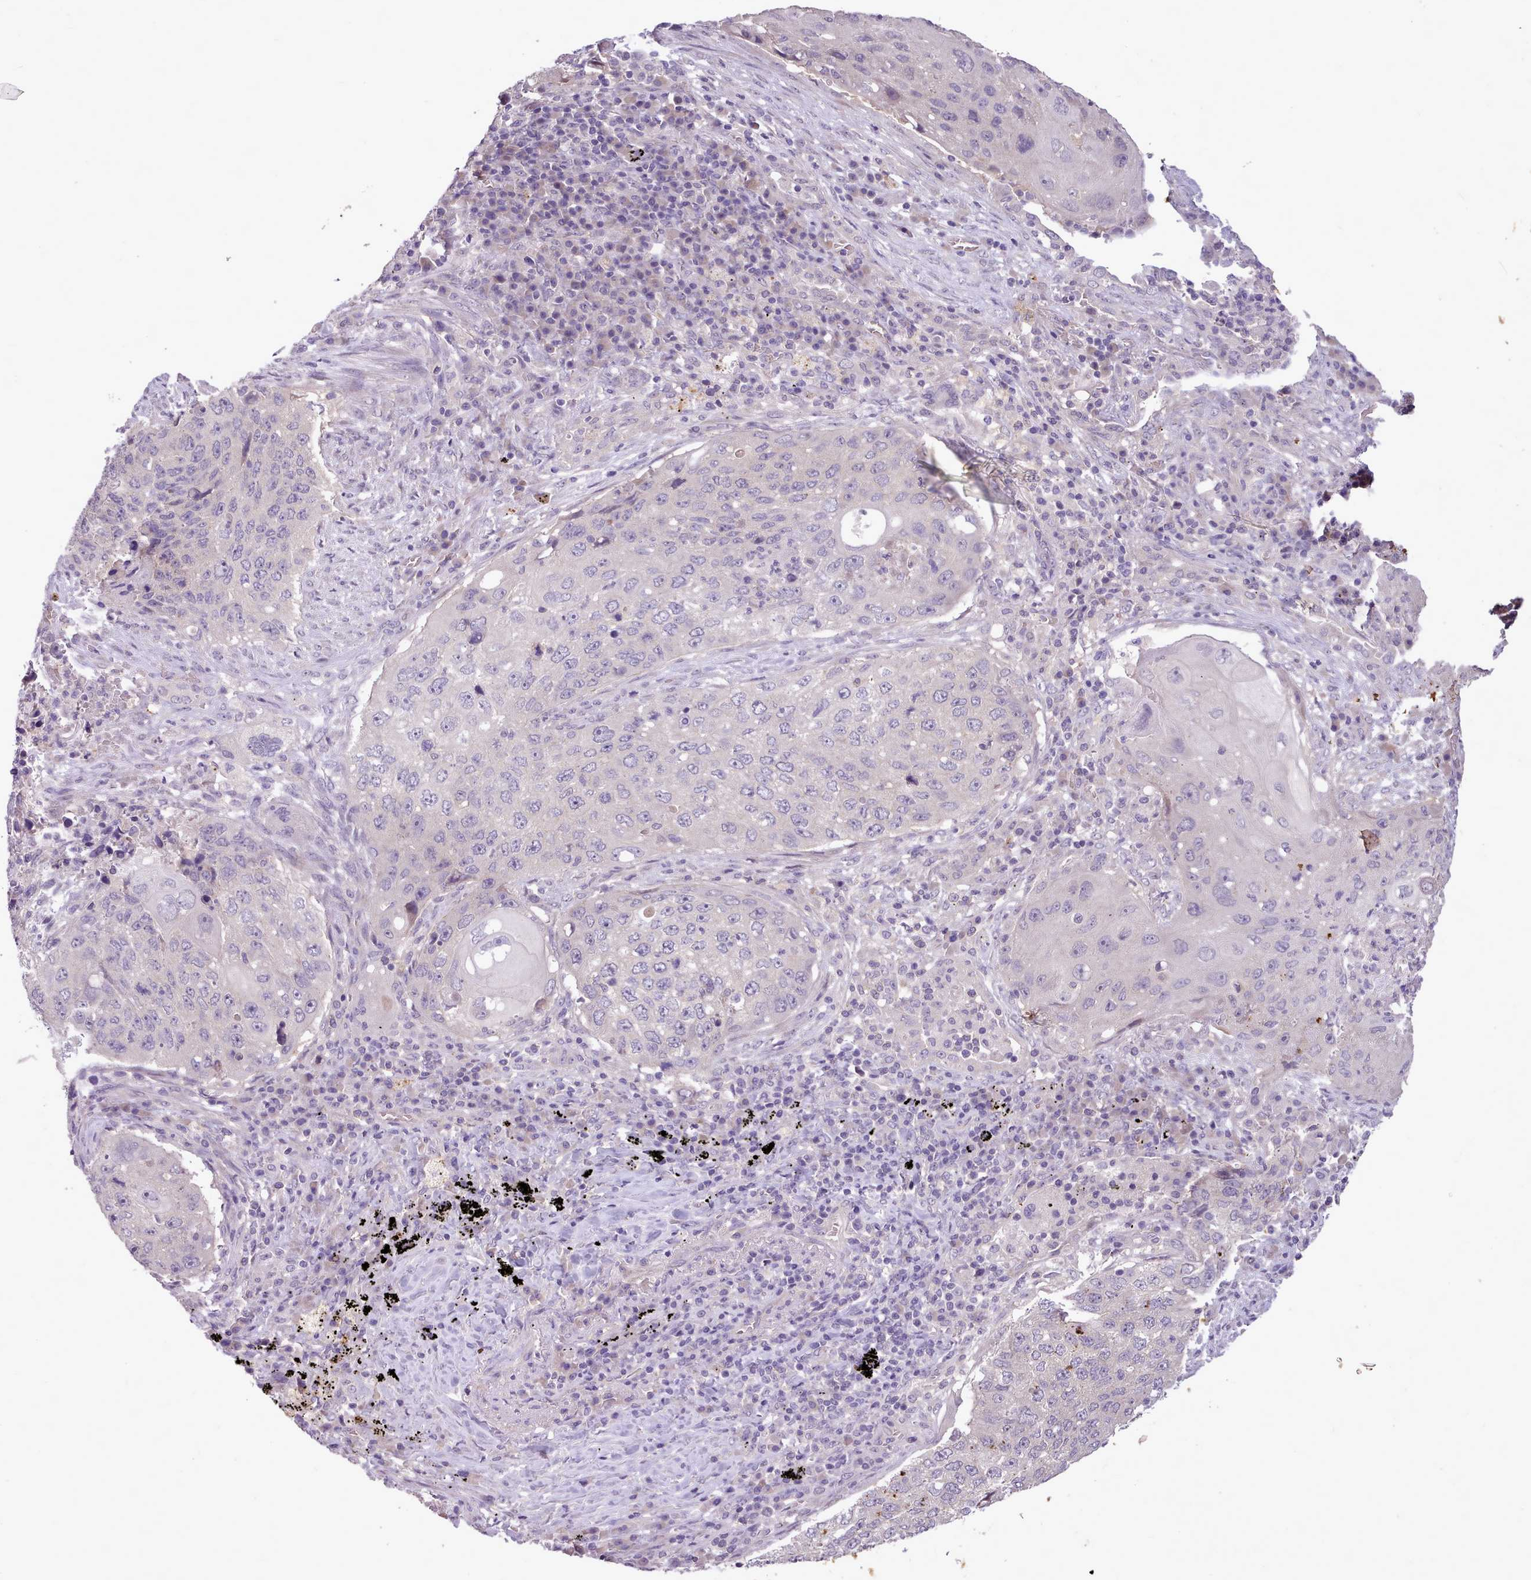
{"staining": {"intensity": "negative", "quantity": "none", "location": "none"}, "tissue": "lung cancer", "cell_type": "Tumor cells", "image_type": "cancer", "snomed": [{"axis": "morphology", "description": "Squamous cell carcinoma, NOS"}, {"axis": "topography", "description": "Lung"}], "caption": "A high-resolution micrograph shows immunohistochemistry staining of squamous cell carcinoma (lung), which reveals no significant positivity in tumor cells.", "gene": "ZNF607", "patient": {"sex": "female", "age": 63}}